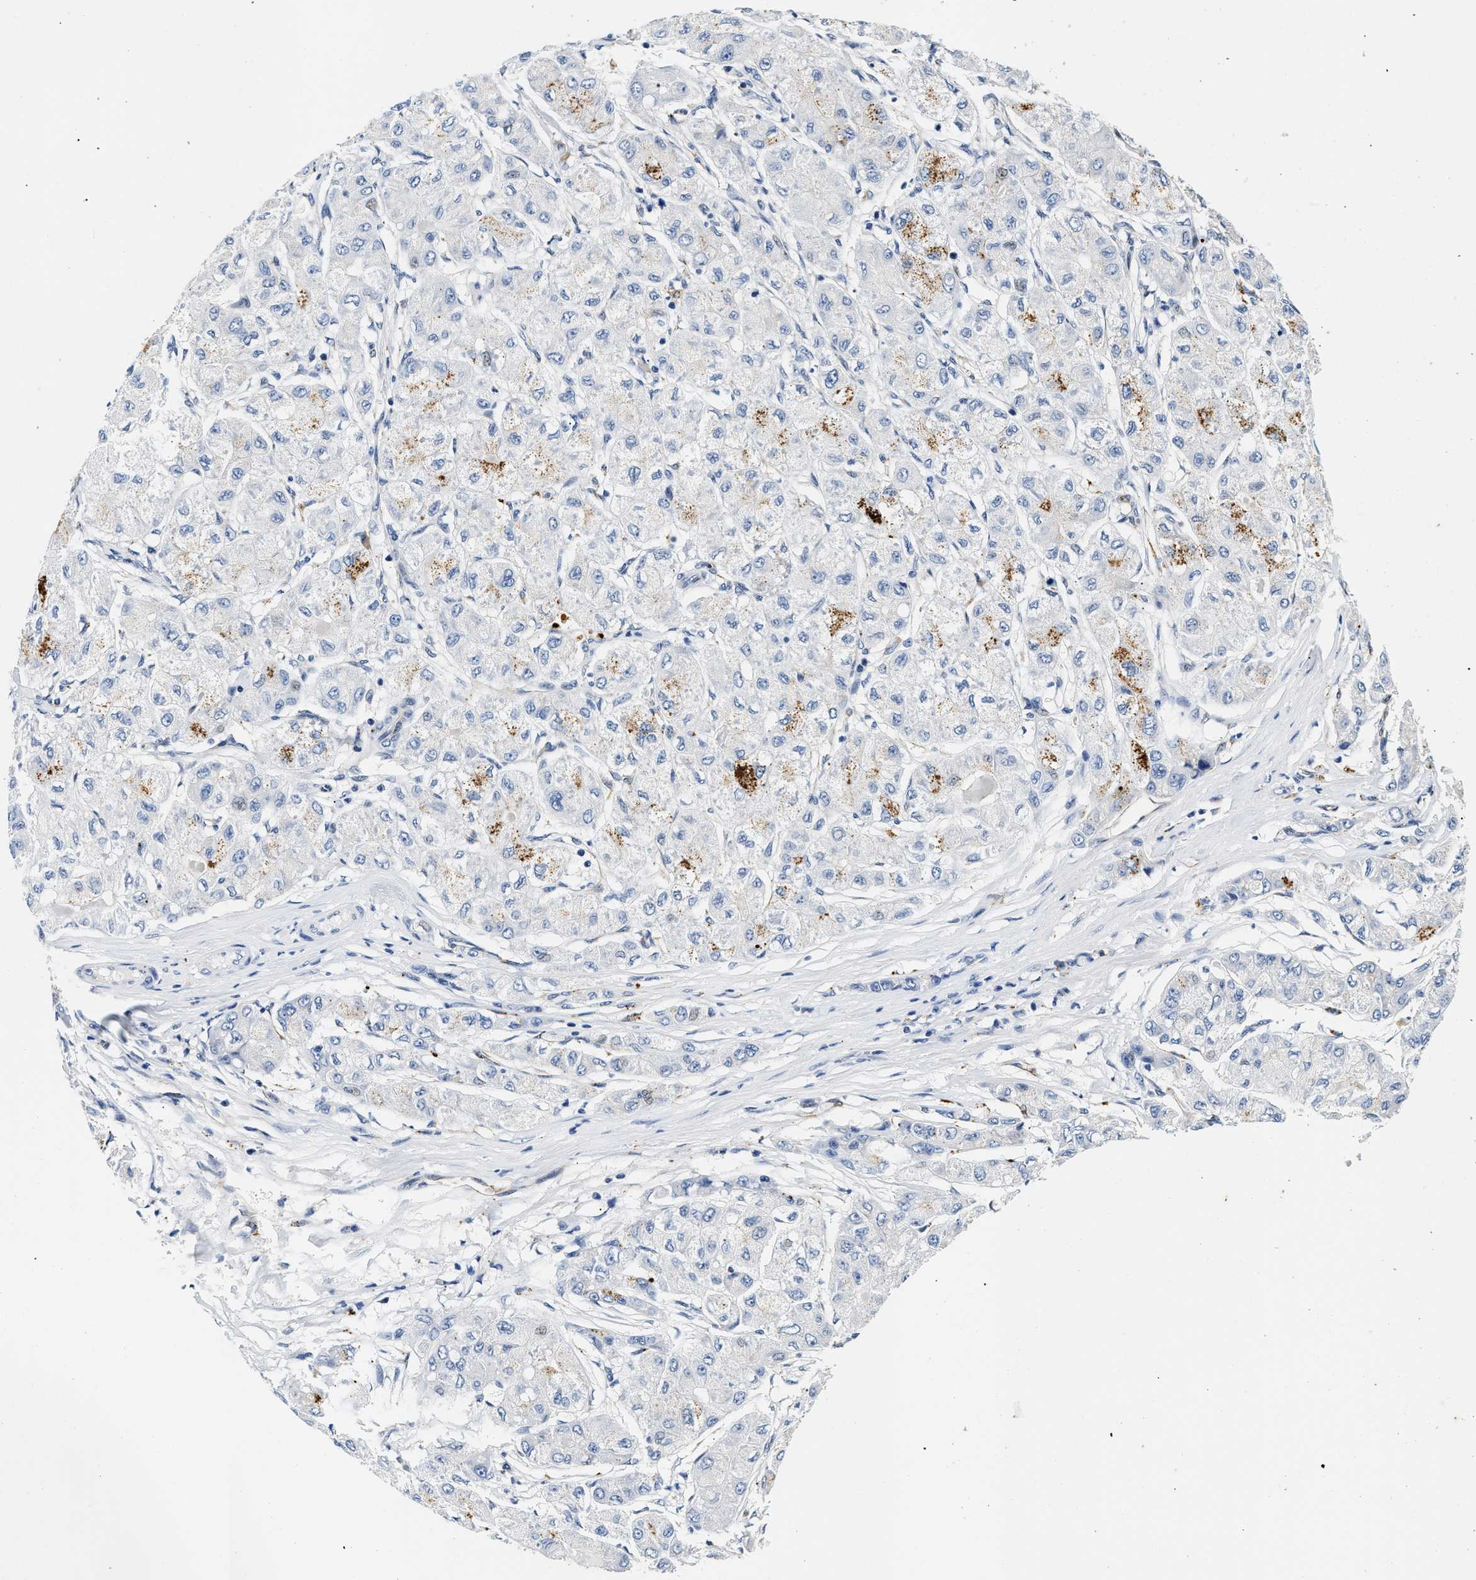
{"staining": {"intensity": "moderate", "quantity": "<25%", "location": "cytoplasmic/membranous"}, "tissue": "liver cancer", "cell_type": "Tumor cells", "image_type": "cancer", "snomed": [{"axis": "morphology", "description": "Carcinoma, Hepatocellular, NOS"}, {"axis": "topography", "description": "Liver"}], "caption": "A high-resolution histopathology image shows immunohistochemistry (IHC) staining of liver cancer (hepatocellular carcinoma), which displays moderate cytoplasmic/membranous expression in about <25% of tumor cells.", "gene": "MED22", "patient": {"sex": "male", "age": 80}}